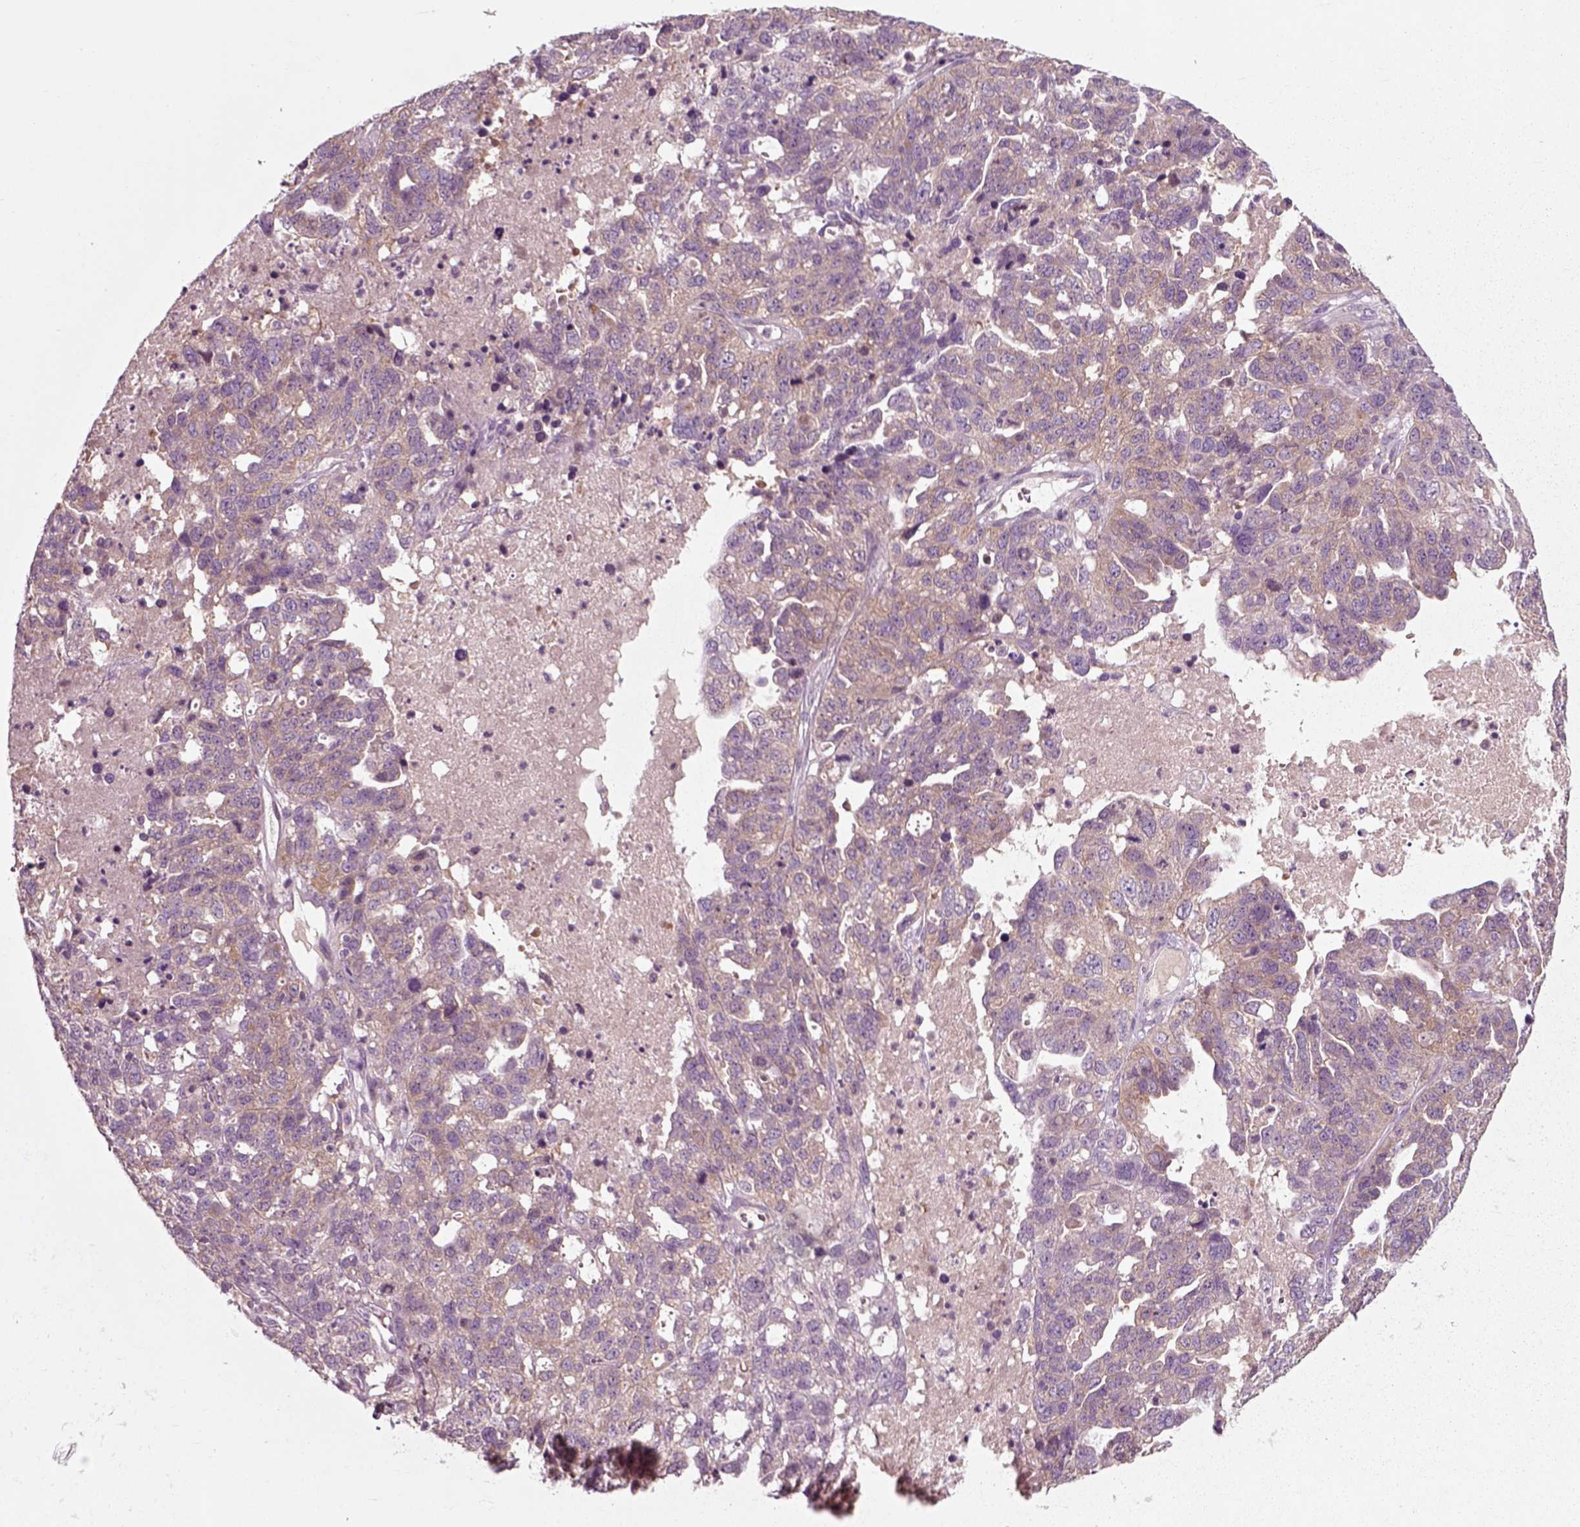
{"staining": {"intensity": "weak", "quantity": ">75%", "location": "cytoplasmic/membranous"}, "tissue": "ovarian cancer", "cell_type": "Tumor cells", "image_type": "cancer", "snomed": [{"axis": "morphology", "description": "Cystadenocarcinoma, serous, NOS"}, {"axis": "topography", "description": "Ovary"}], "caption": "IHC (DAB) staining of human ovarian serous cystadenocarcinoma exhibits weak cytoplasmic/membranous protein positivity in approximately >75% of tumor cells.", "gene": "RND2", "patient": {"sex": "female", "age": 71}}